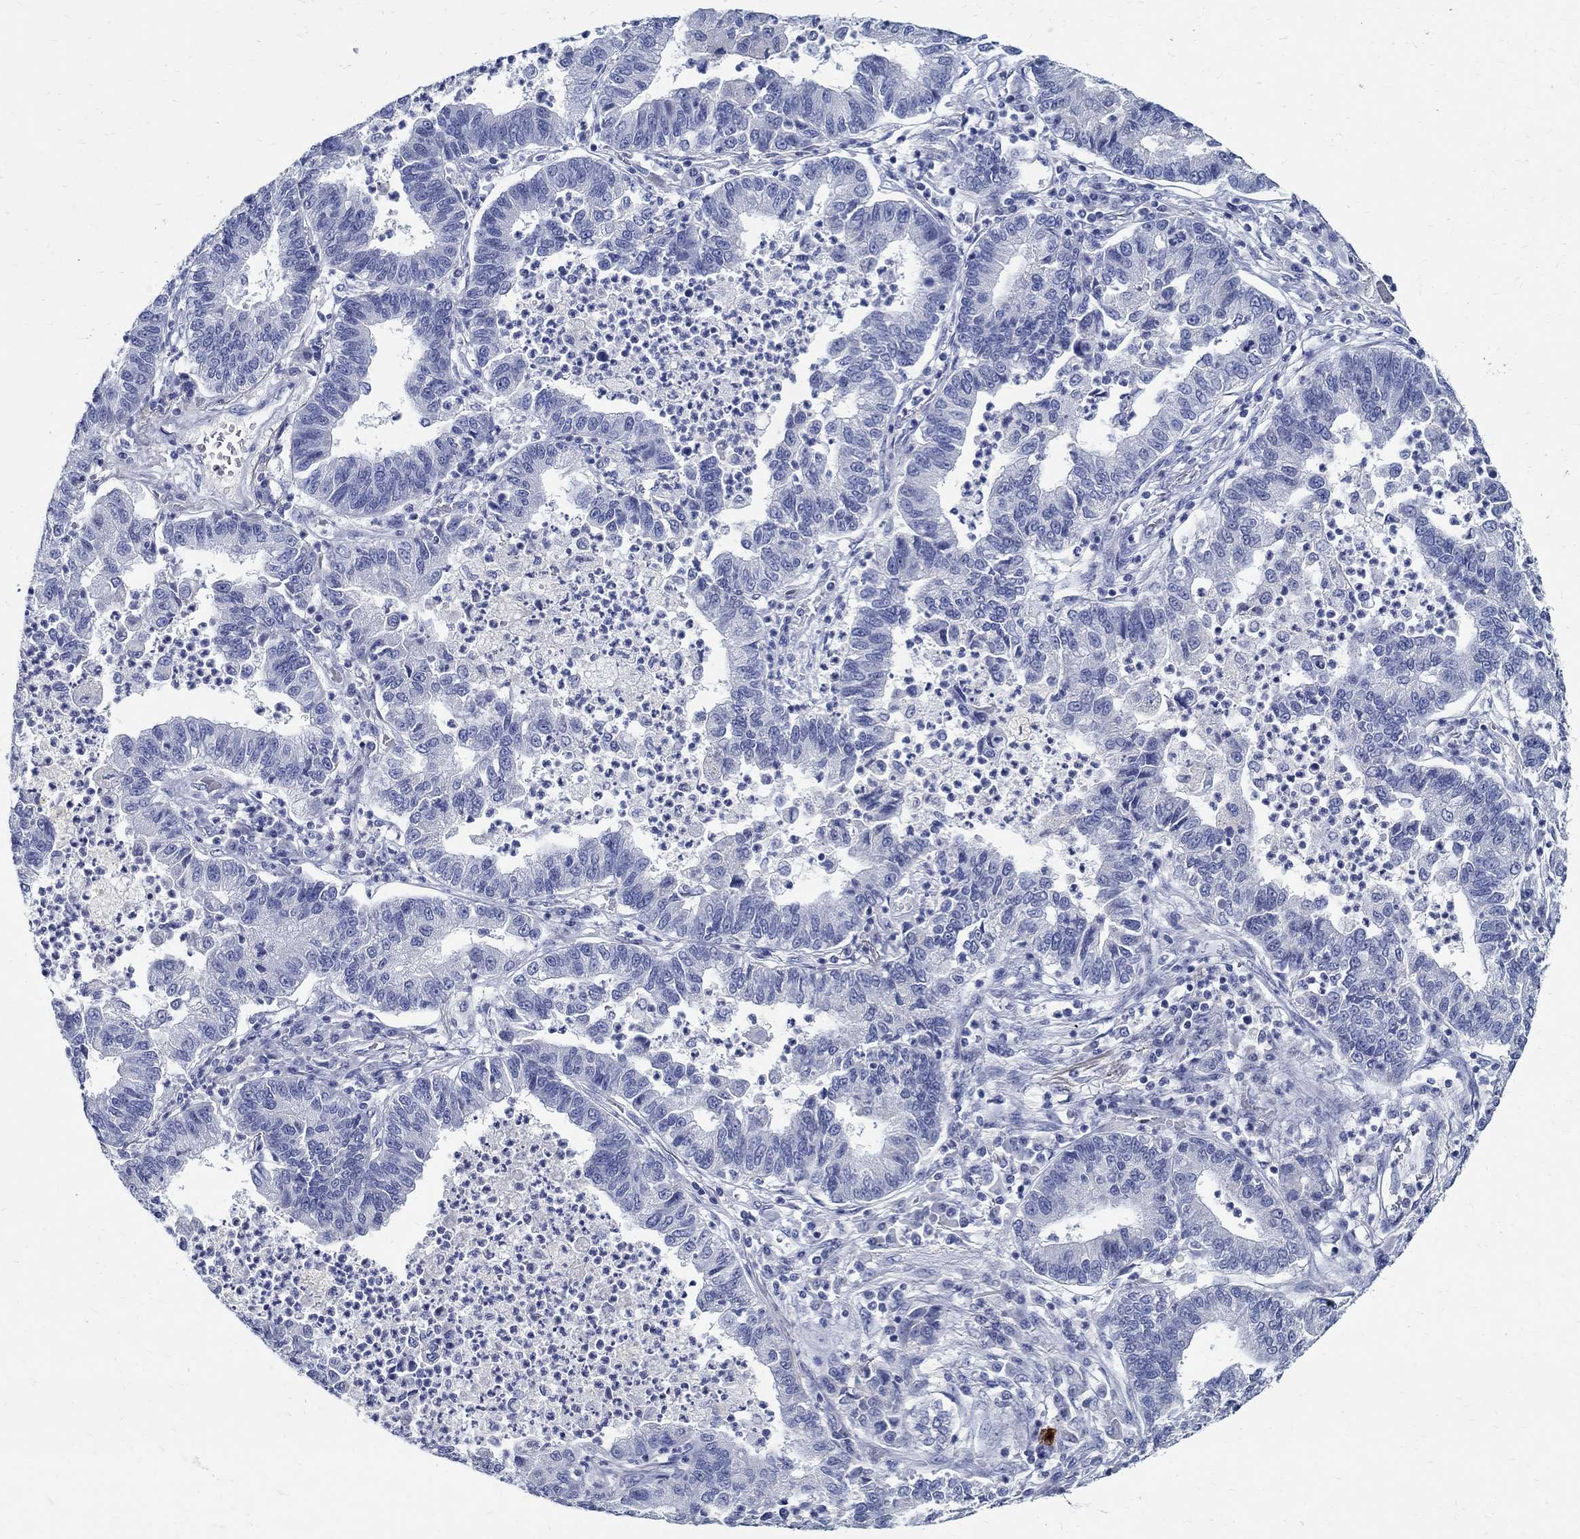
{"staining": {"intensity": "negative", "quantity": "none", "location": "none"}, "tissue": "lung cancer", "cell_type": "Tumor cells", "image_type": "cancer", "snomed": [{"axis": "morphology", "description": "Adenocarcinoma, NOS"}, {"axis": "topography", "description": "Lung"}], "caption": "An image of human adenocarcinoma (lung) is negative for staining in tumor cells.", "gene": "CETN1", "patient": {"sex": "female", "age": 57}}